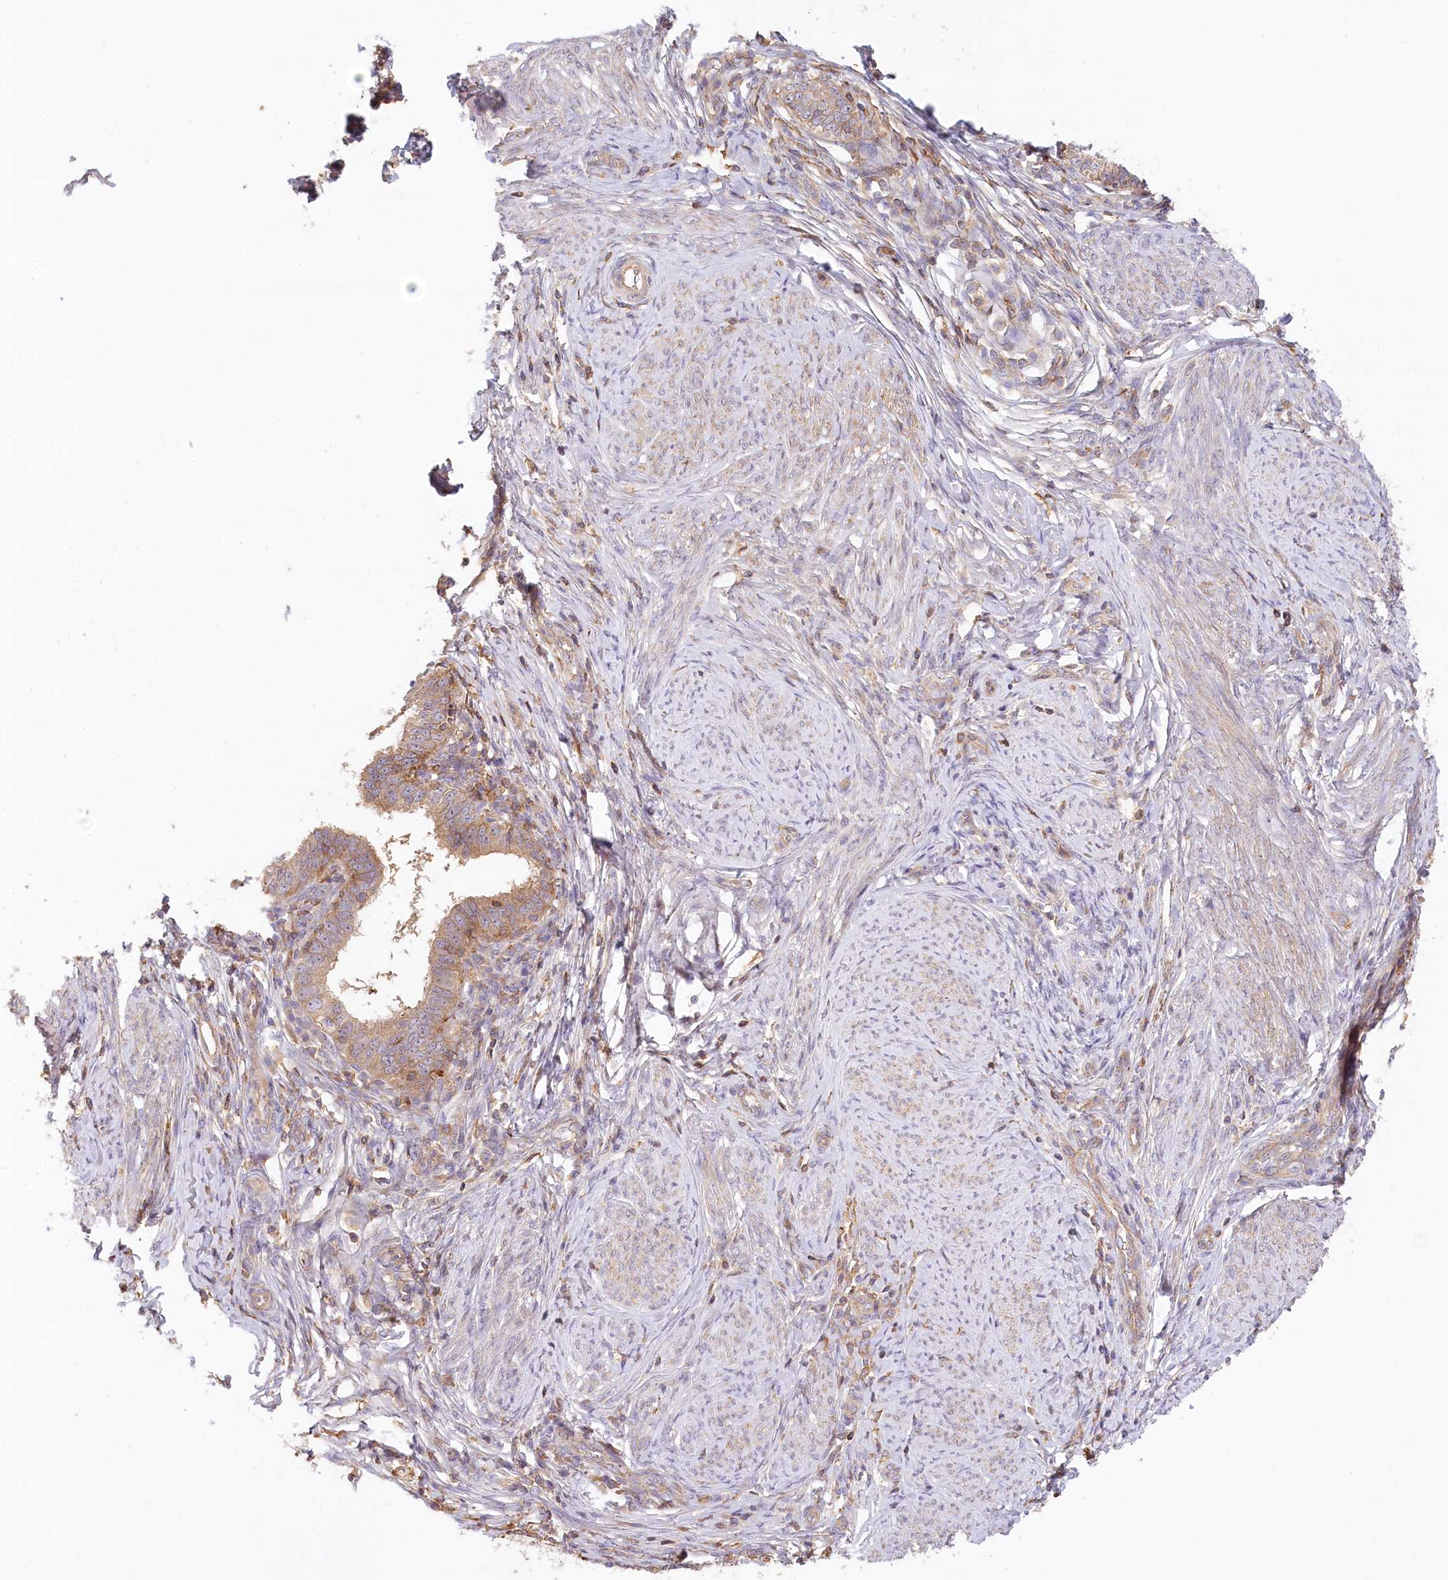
{"staining": {"intensity": "weak", "quantity": "25%-75%", "location": "cytoplasmic/membranous"}, "tissue": "cervical cancer", "cell_type": "Tumor cells", "image_type": "cancer", "snomed": [{"axis": "morphology", "description": "Adenocarcinoma, NOS"}, {"axis": "topography", "description": "Cervix"}], "caption": "There is low levels of weak cytoplasmic/membranous positivity in tumor cells of adenocarcinoma (cervical), as demonstrated by immunohistochemical staining (brown color).", "gene": "UMPS", "patient": {"sex": "female", "age": 36}}